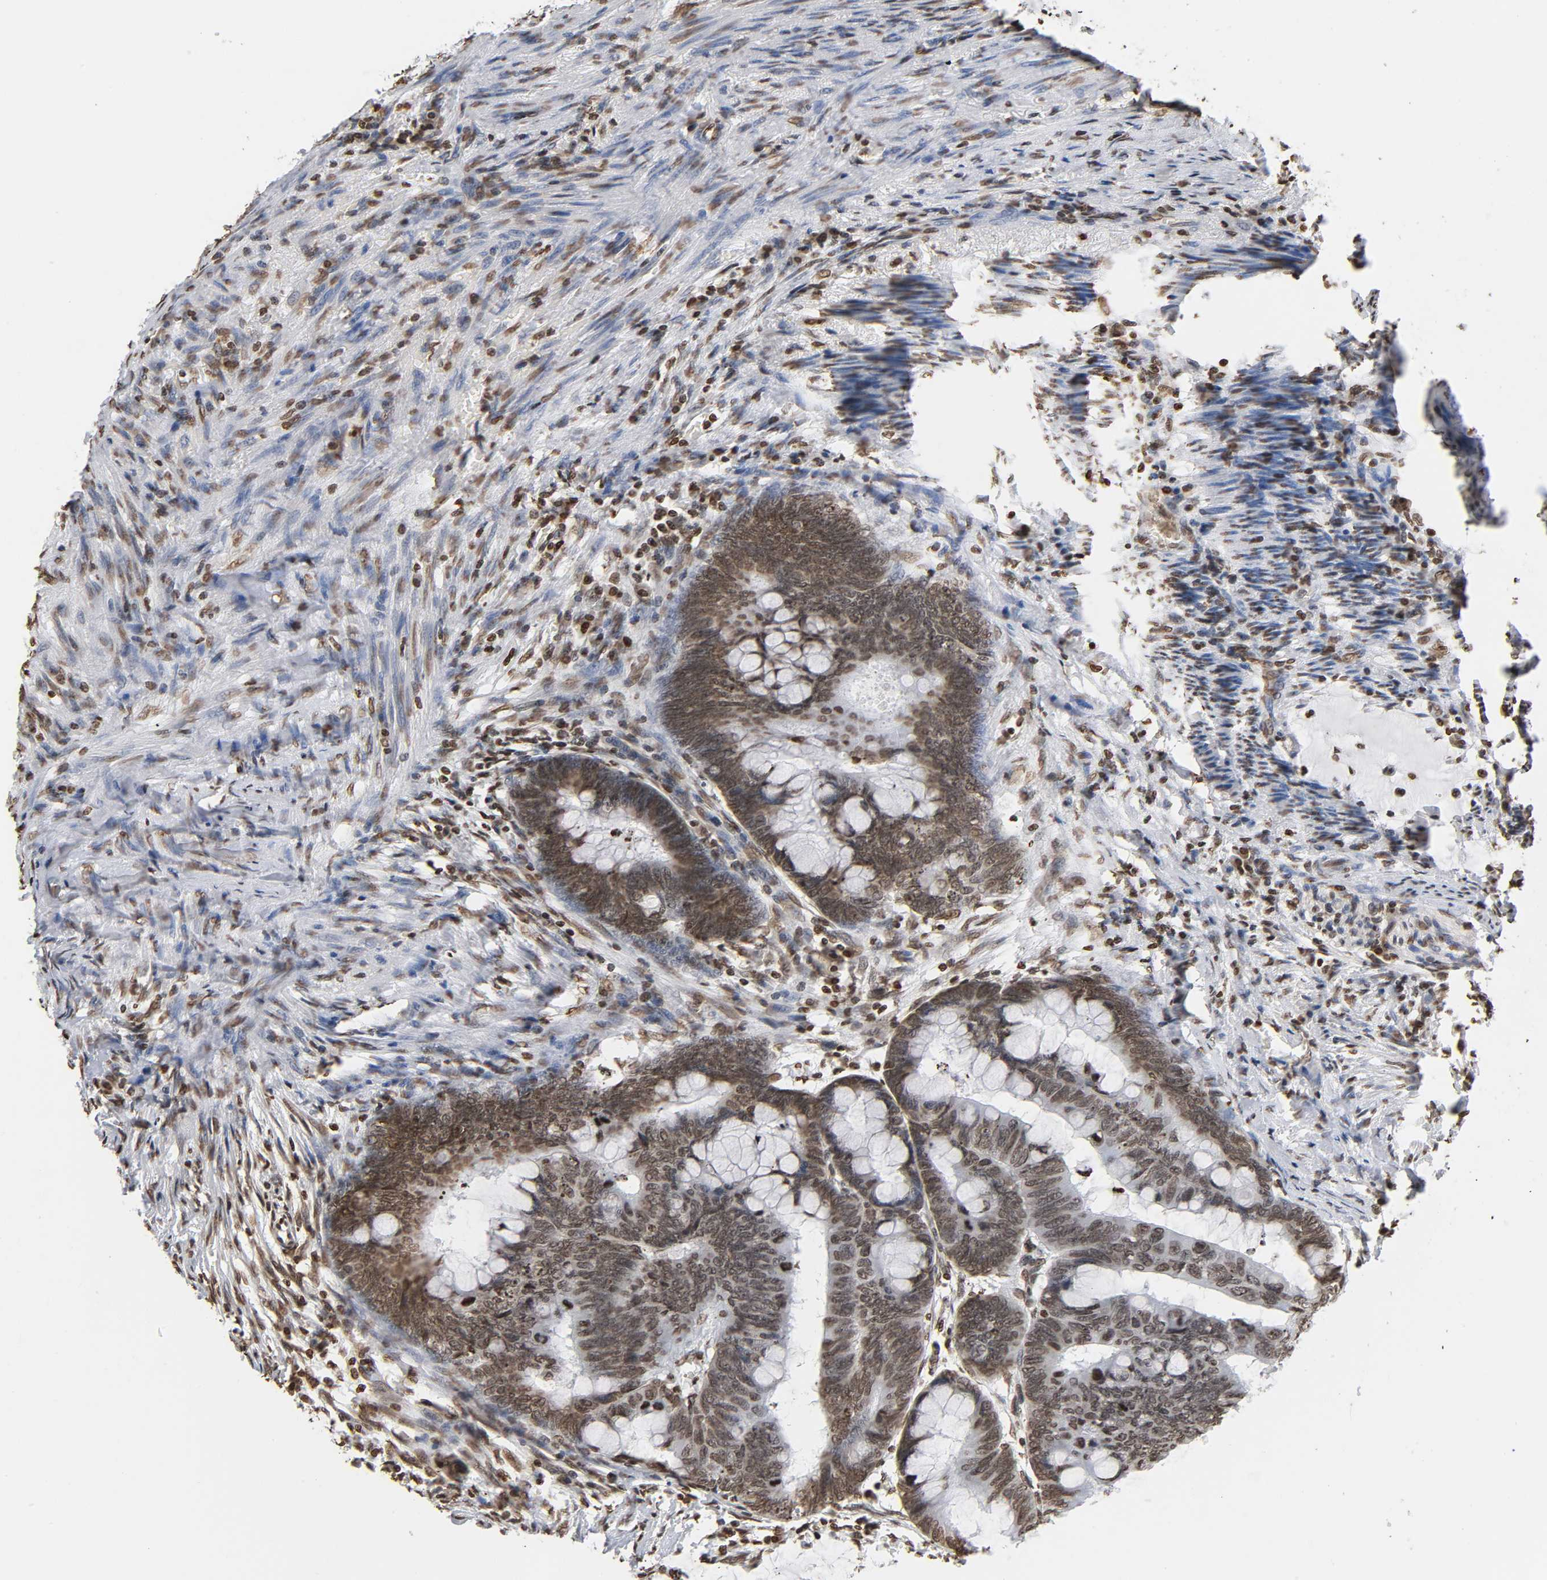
{"staining": {"intensity": "moderate", "quantity": ">75%", "location": "nuclear"}, "tissue": "colorectal cancer", "cell_type": "Tumor cells", "image_type": "cancer", "snomed": [{"axis": "morphology", "description": "Normal tissue, NOS"}, {"axis": "morphology", "description": "Adenocarcinoma, NOS"}, {"axis": "topography", "description": "Rectum"}, {"axis": "topography", "description": "Peripheral nerve tissue"}], "caption": "Immunohistochemical staining of human colorectal cancer reveals medium levels of moderate nuclear protein expression in about >75% of tumor cells. The staining was performed using DAB (3,3'-diaminobenzidine), with brown indicating positive protein expression. Nuclei are stained blue with hematoxylin.", "gene": "HOXA6", "patient": {"sex": "male", "age": 92}}